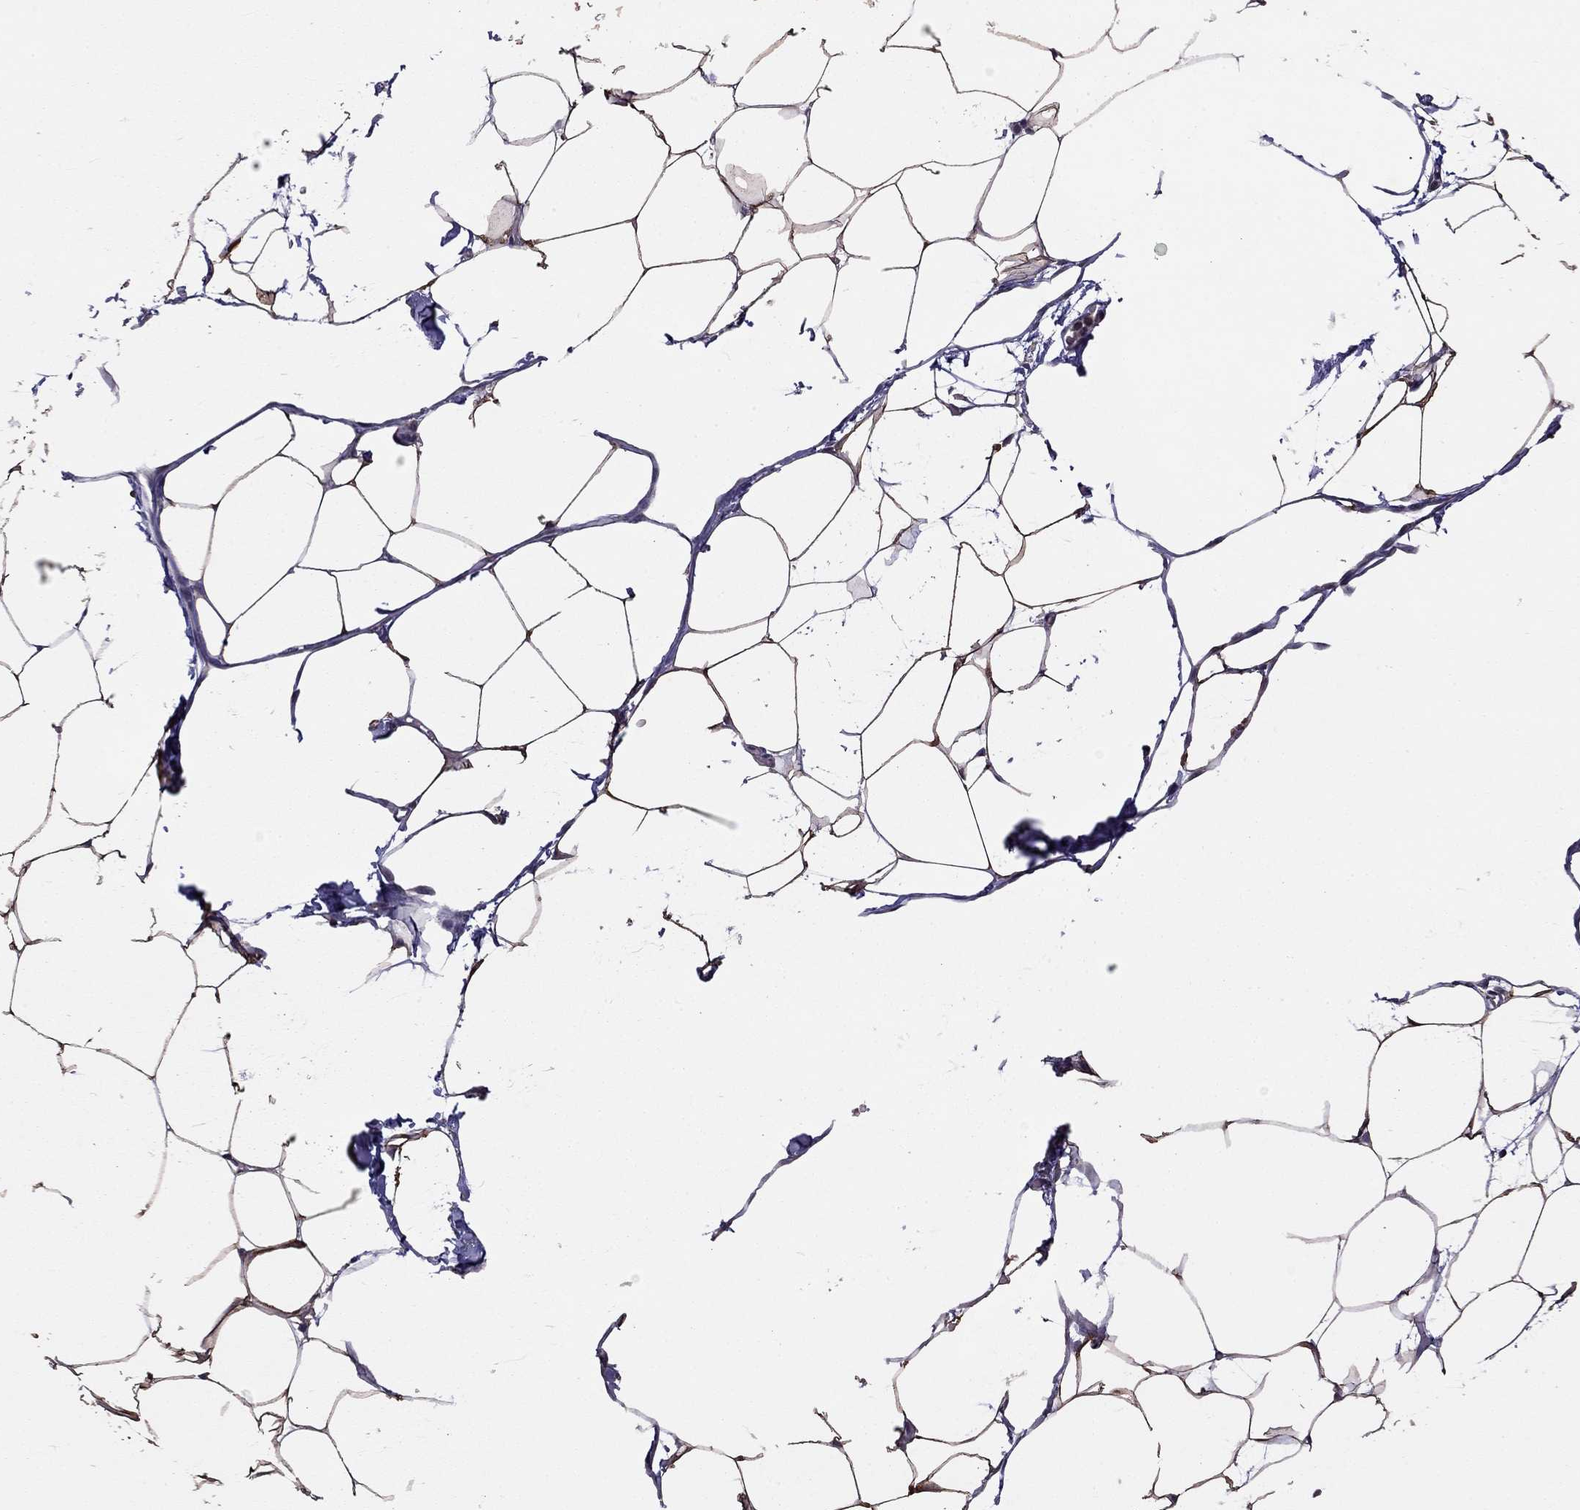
{"staining": {"intensity": "moderate", "quantity": ">75%", "location": "cytoplasmic/membranous"}, "tissue": "adipose tissue", "cell_type": "Adipocytes", "image_type": "normal", "snomed": [{"axis": "morphology", "description": "Normal tissue, NOS"}, {"axis": "topography", "description": "Adipose tissue"}], "caption": "This histopathology image displays normal adipose tissue stained with immunohistochemistry (IHC) to label a protein in brown. The cytoplasmic/membranous of adipocytes show moderate positivity for the protein. Nuclei are counter-stained blue.", "gene": "FEZ1", "patient": {"sex": "male", "age": 57}}